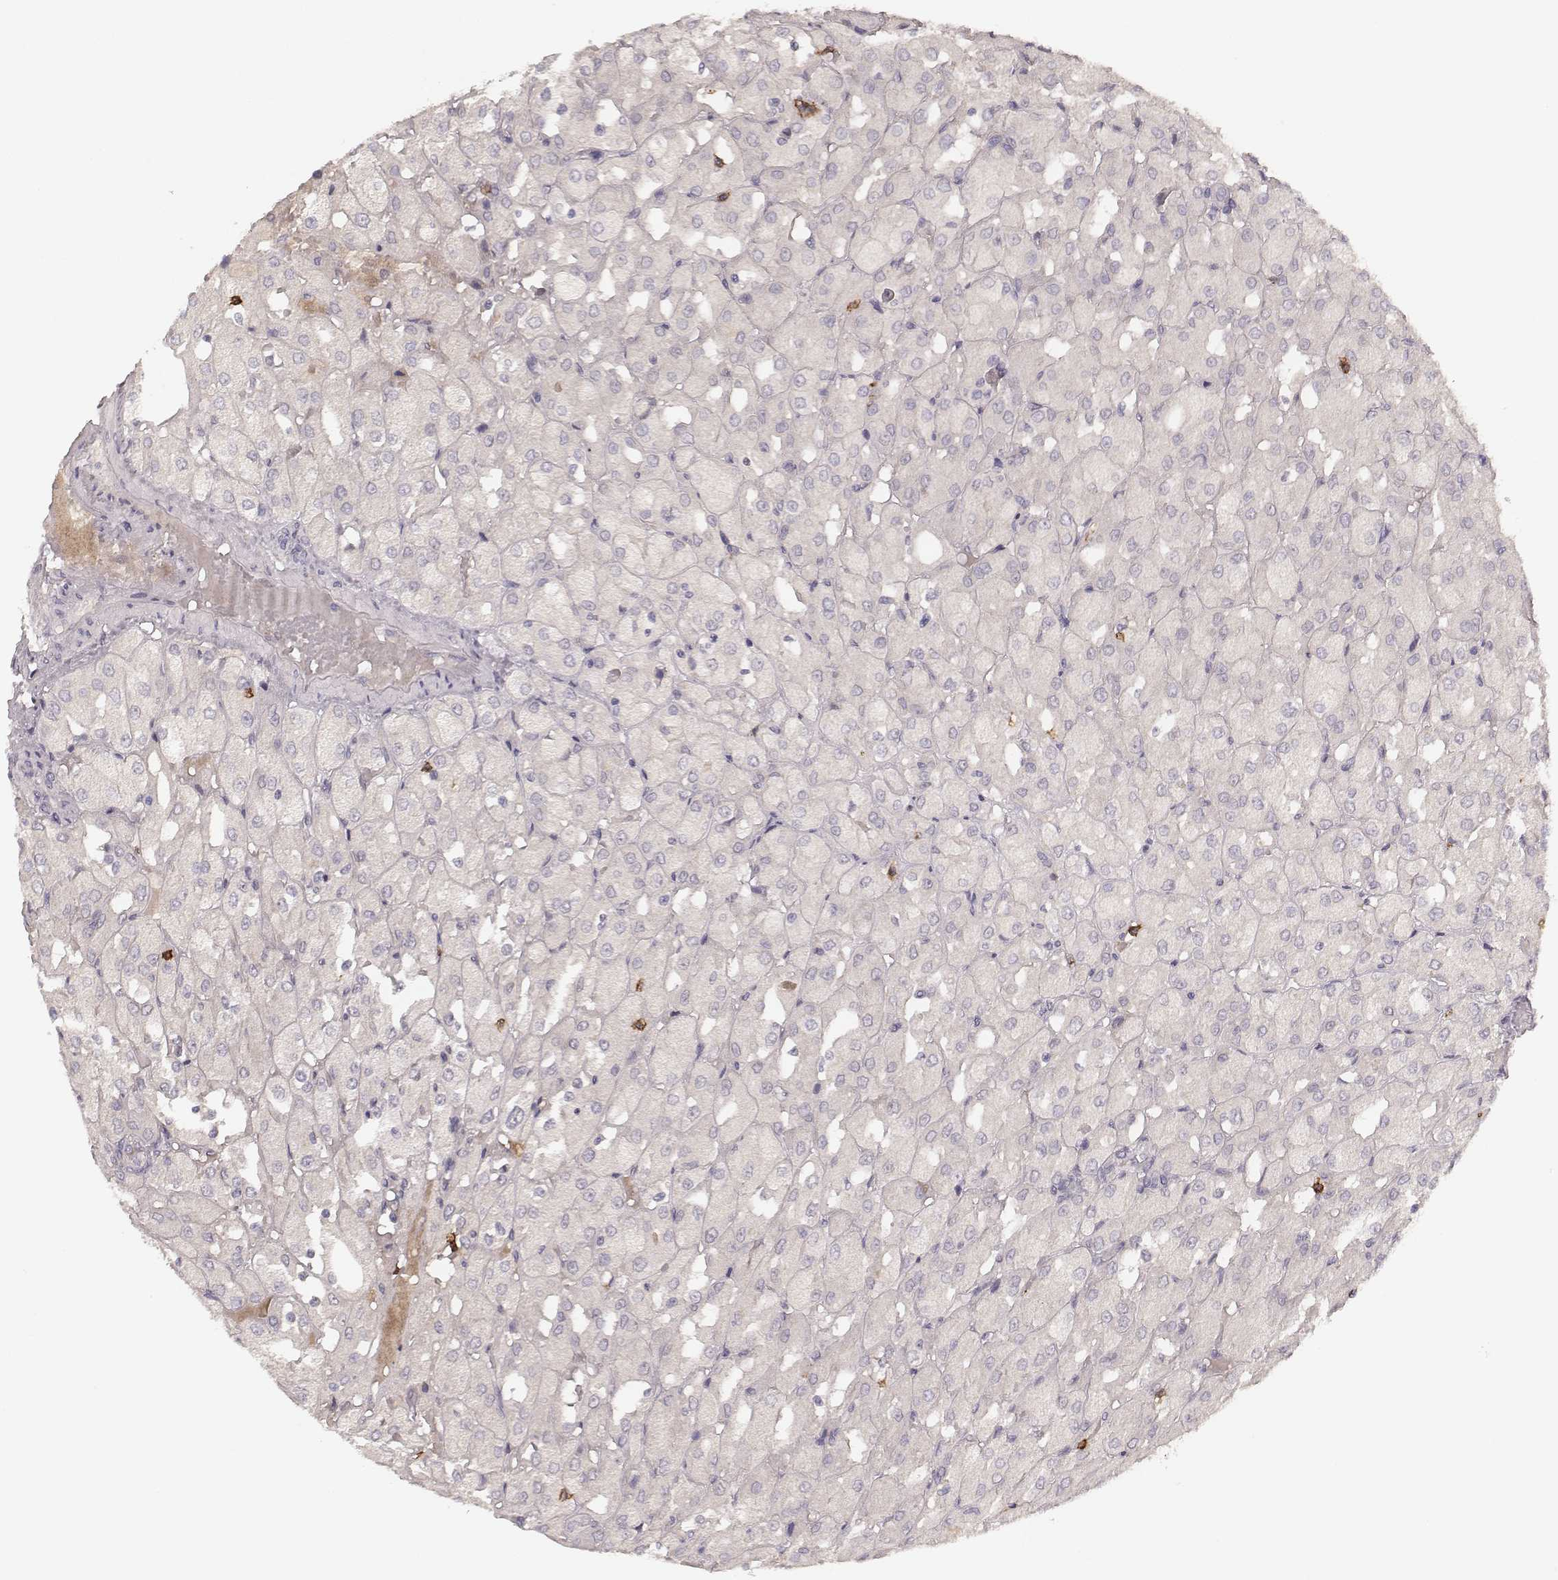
{"staining": {"intensity": "negative", "quantity": "none", "location": "none"}, "tissue": "renal cancer", "cell_type": "Tumor cells", "image_type": "cancer", "snomed": [{"axis": "morphology", "description": "Adenocarcinoma, NOS"}, {"axis": "topography", "description": "Kidney"}], "caption": "The photomicrograph exhibits no staining of tumor cells in renal cancer.", "gene": "CD8A", "patient": {"sex": "male", "age": 72}}